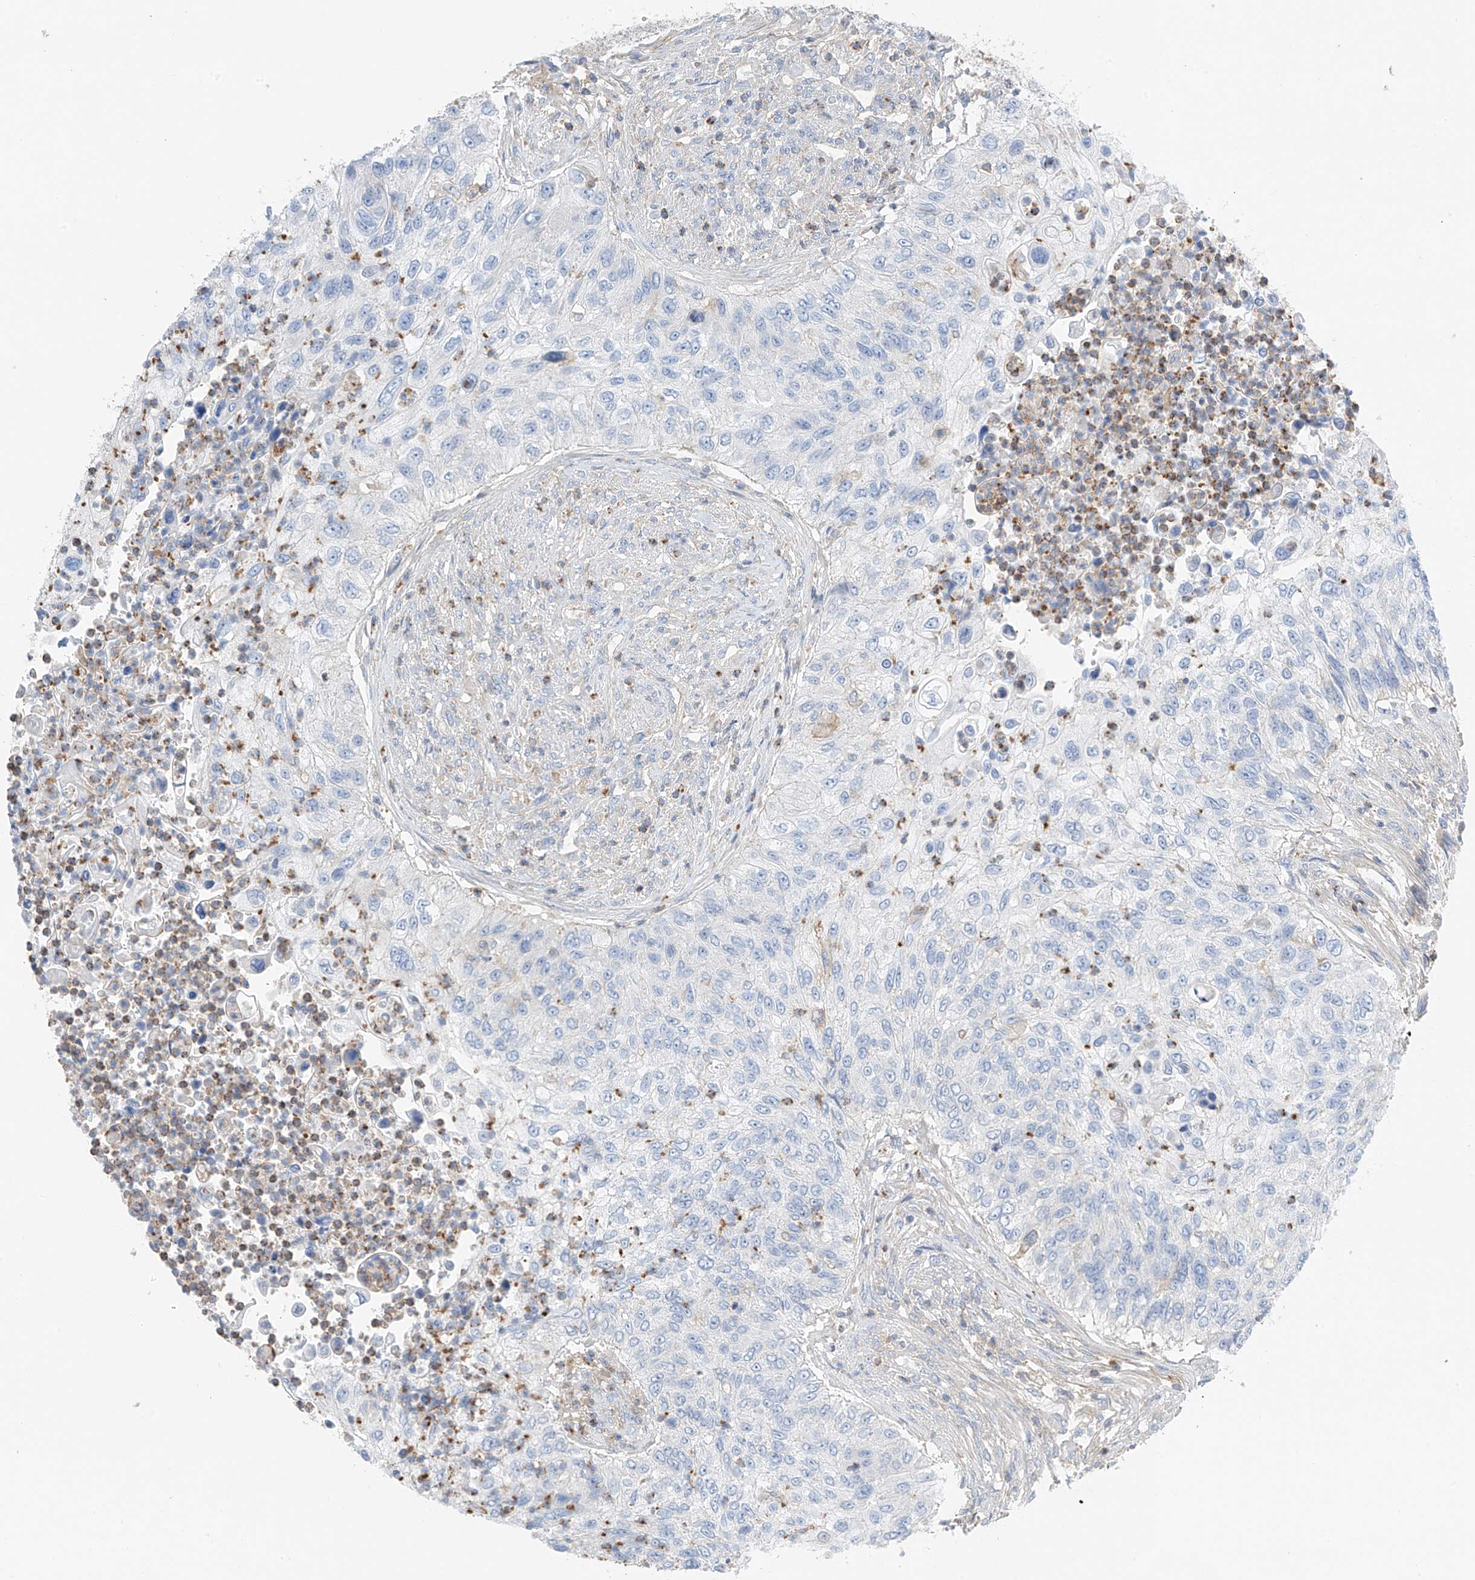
{"staining": {"intensity": "negative", "quantity": "none", "location": "none"}, "tissue": "urothelial cancer", "cell_type": "Tumor cells", "image_type": "cancer", "snomed": [{"axis": "morphology", "description": "Urothelial carcinoma, High grade"}, {"axis": "topography", "description": "Urinary bladder"}], "caption": "High magnification brightfield microscopy of high-grade urothelial carcinoma stained with DAB (brown) and counterstained with hematoxylin (blue): tumor cells show no significant staining.", "gene": "NALCN", "patient": {"sex": "female", "age": 60}}